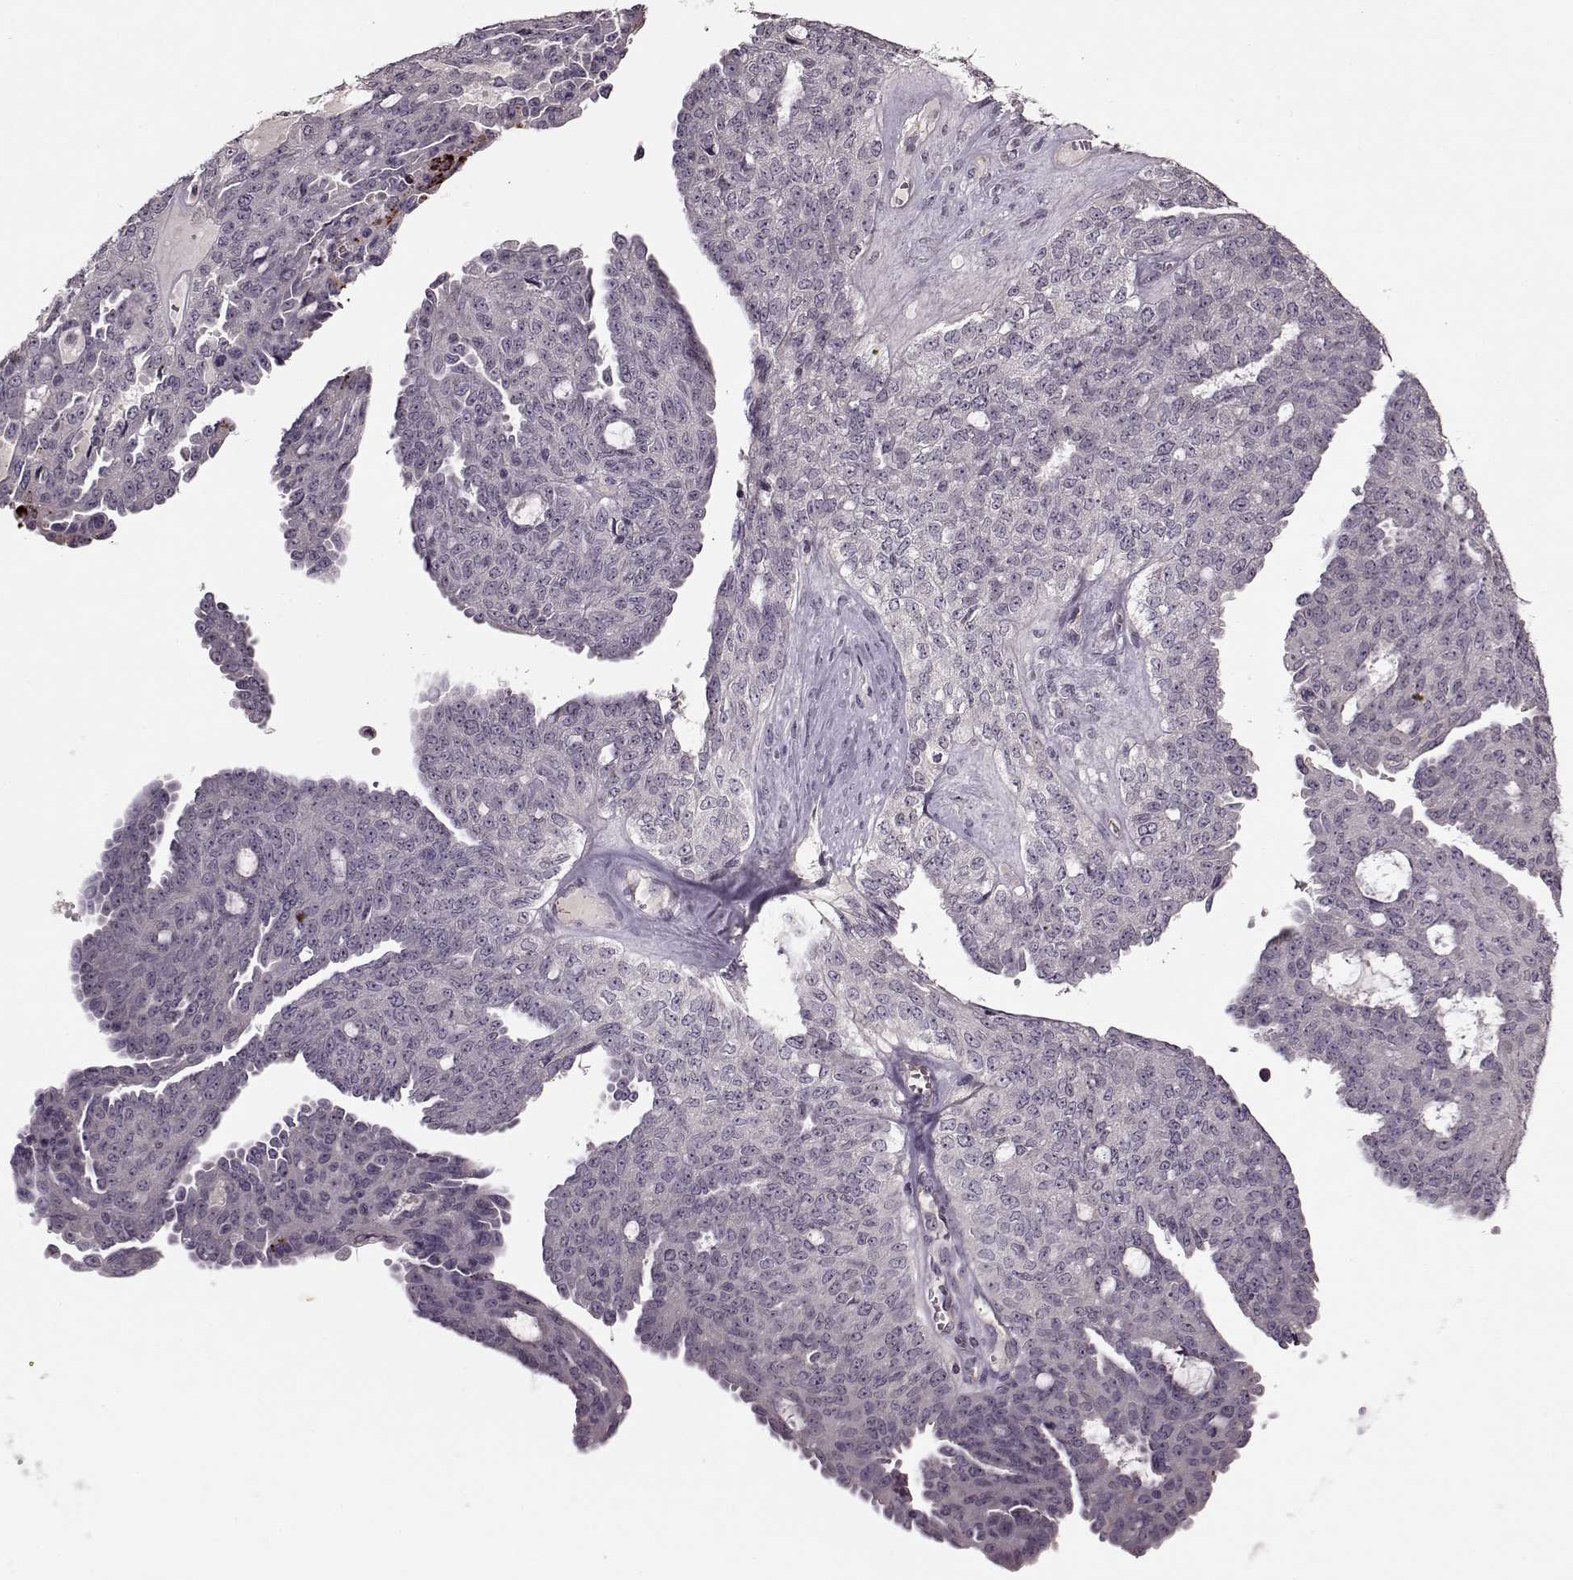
{"staining": {"intensity": "negative", "quantity": "none", "location": "none"}, "tissue": "ovarian cancer", "cell_type": "Tumor cells", "image_type": "cancer", "snomed": [{"axis": "morphology", "description": "Cystadenocarcinoma, serous, NOS"}, {"axis": "topography", "description": "Ovary"}], "caption": "The photomicrograph exhibits no staining of tumor cells in ovarian cancer.", "gene": "ACOT11", "patient": {"sex": "female", "age": 71}}